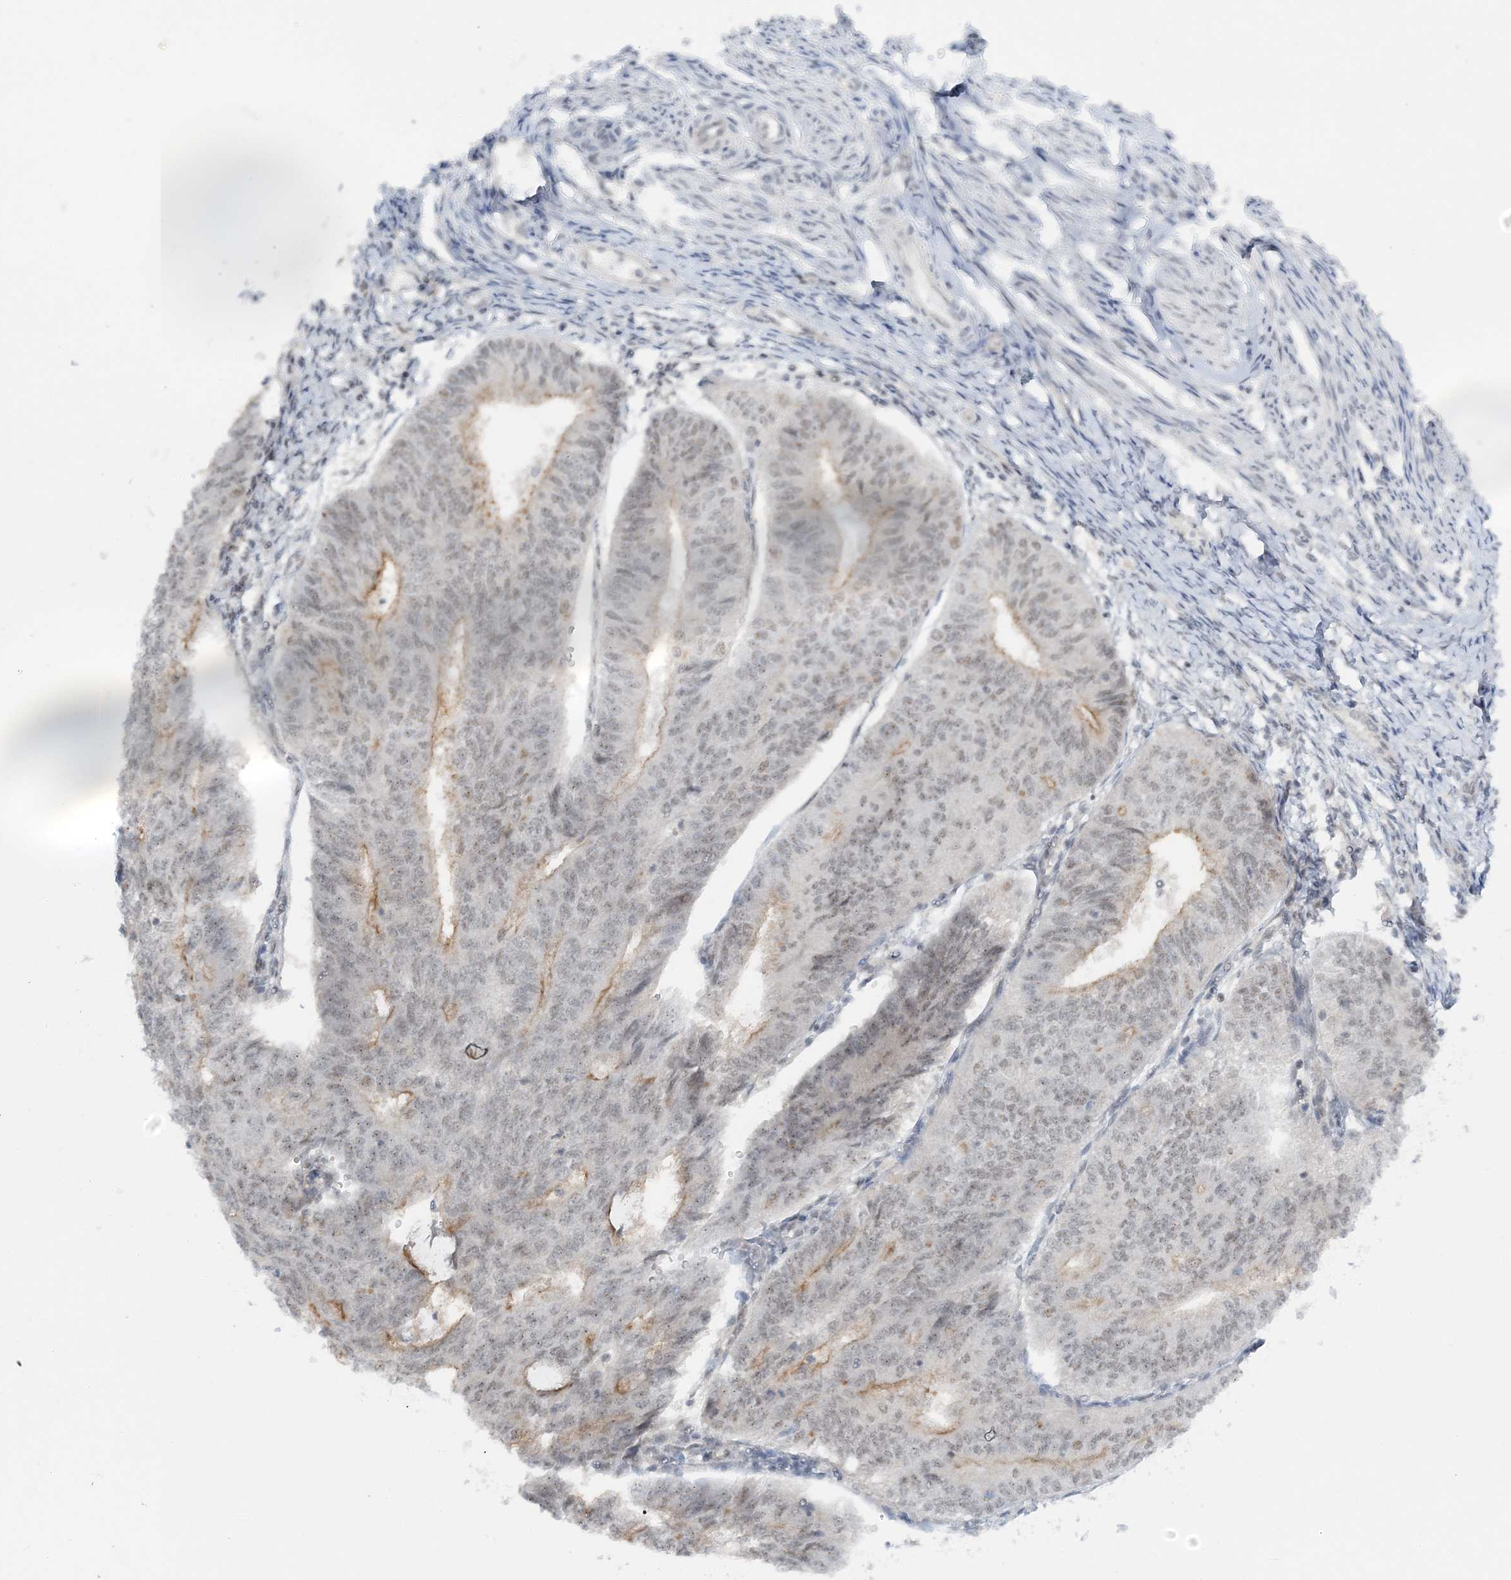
{"staining": {"intensity": "moderate", "quantity": "<25%", "location": "cytoplasmic/membranous"}, "tissue": "endometrial cancer", "cell_type": "Tumor cells", "image_type": "cancer", "snomed": [{"axis": "morphology", "description": "Adenocarcinoma, NOS"}, {"axis": "topography", "description": "Endometrium"}], "caption": "A brown stain shows moderate cytoplasmic/membranous staining of a protein in adenocarcinoma (endometrial) tumor cells. (Brightfield microscopy of DAB IHC at high magnification).", "gene": "ATP11A", "patient": {"sex": "female", "age": 32}}